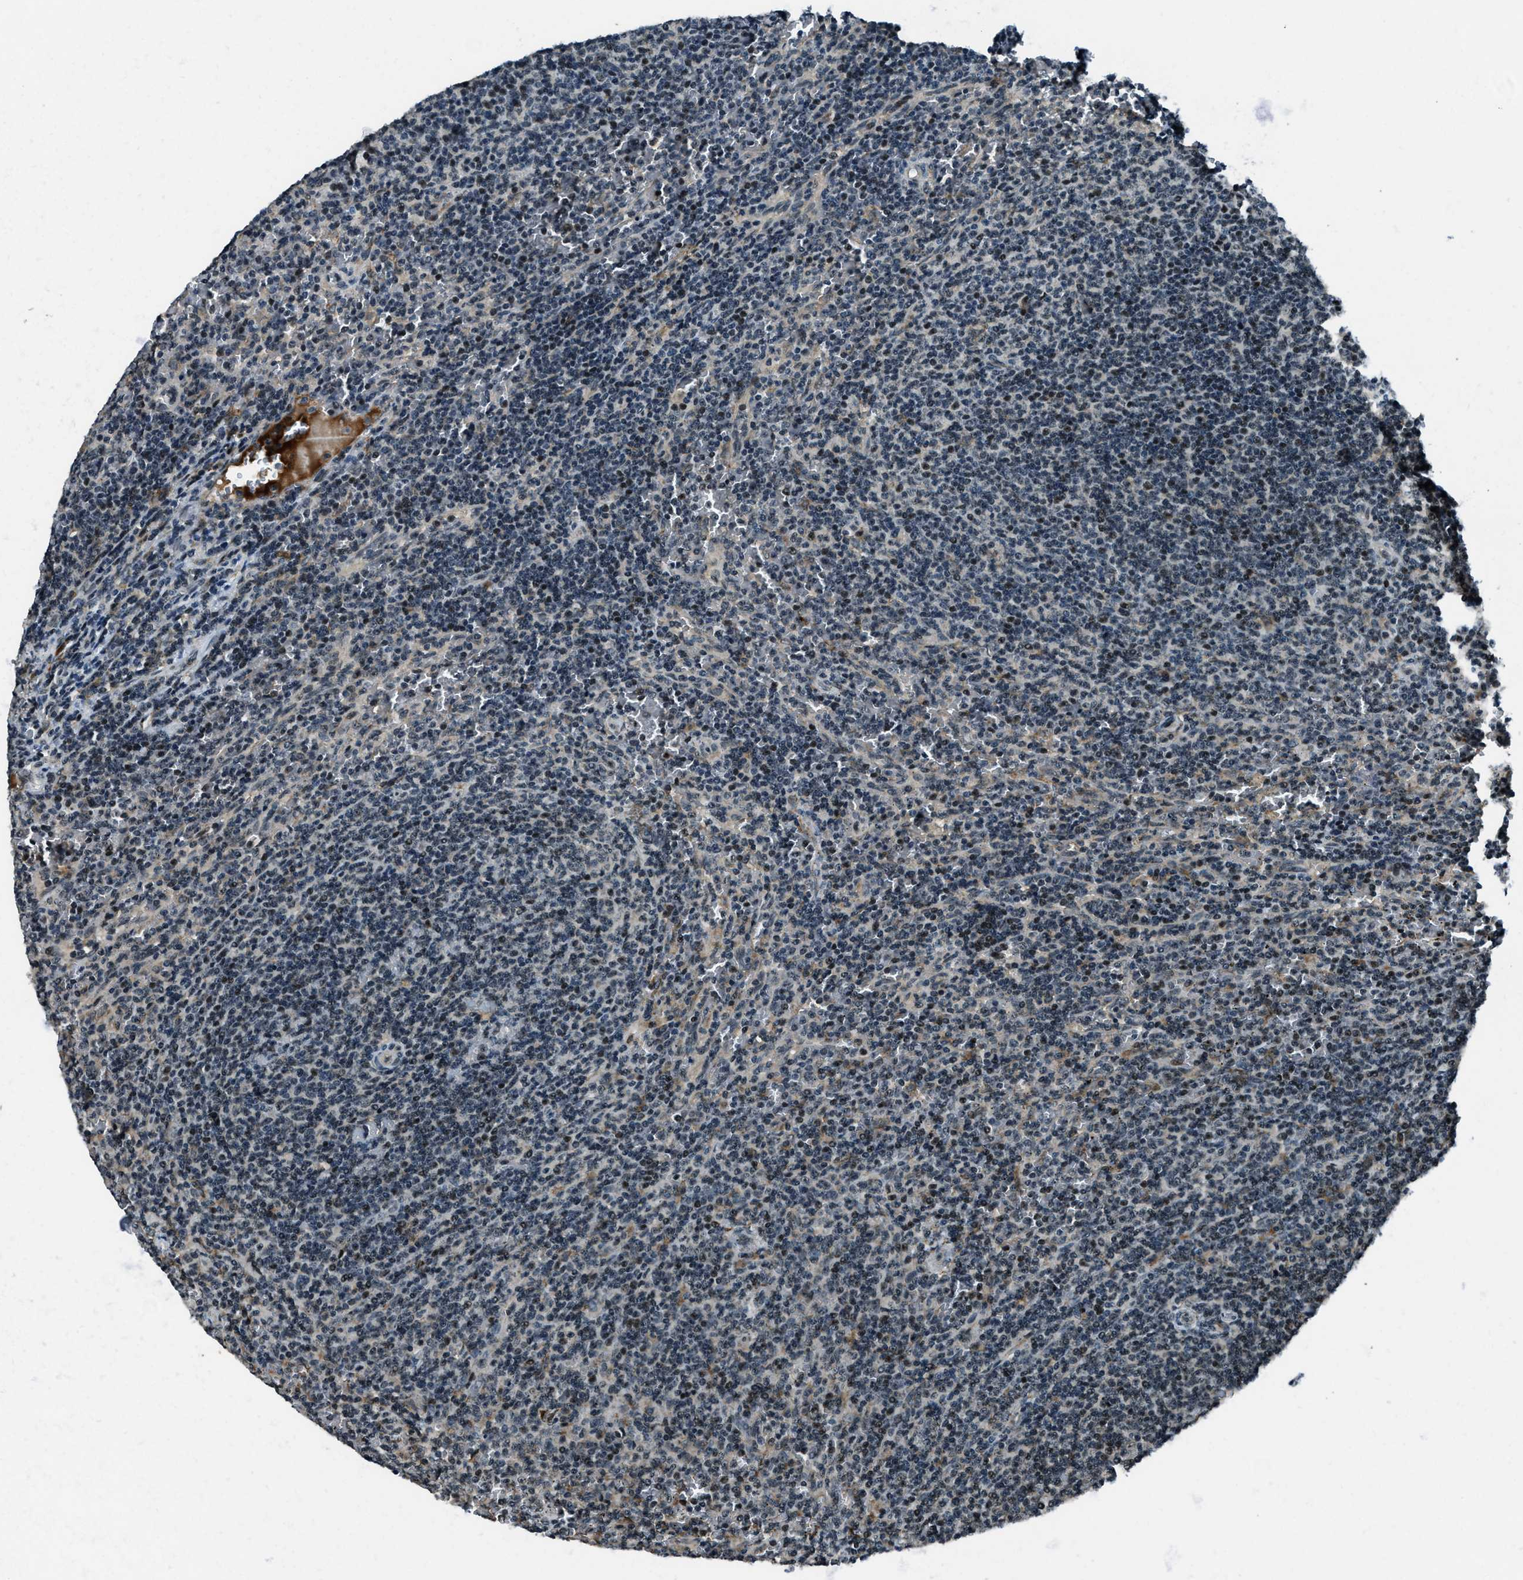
{"staining": {"intensity": "weak", "quantity": "<25%", "location": "nuclear"}, "tissue": "lymphoma", "cell_type": "Tumor cells", "image_type": "cancer", "snomed": [{"axis": "morphology", "description": "Malignant lymphoma, non-Hodgkin's type, Low grade"}, {"axis": "topography", "description": "Spleen"}], "caption": "DAB (3,3'-diaminobenzidine) immunohistochemical staining of human lymphoma shows no significant expression in tumor cells. (Stains: DAB (3,3'-diaminobenzidine) immunohistochemistry with hematoxylin counter stain, Microscopy: brightfield microscopy at high magnification).", "gene": "ACTL9", "patient": {"sex": "female", "age": 50}}